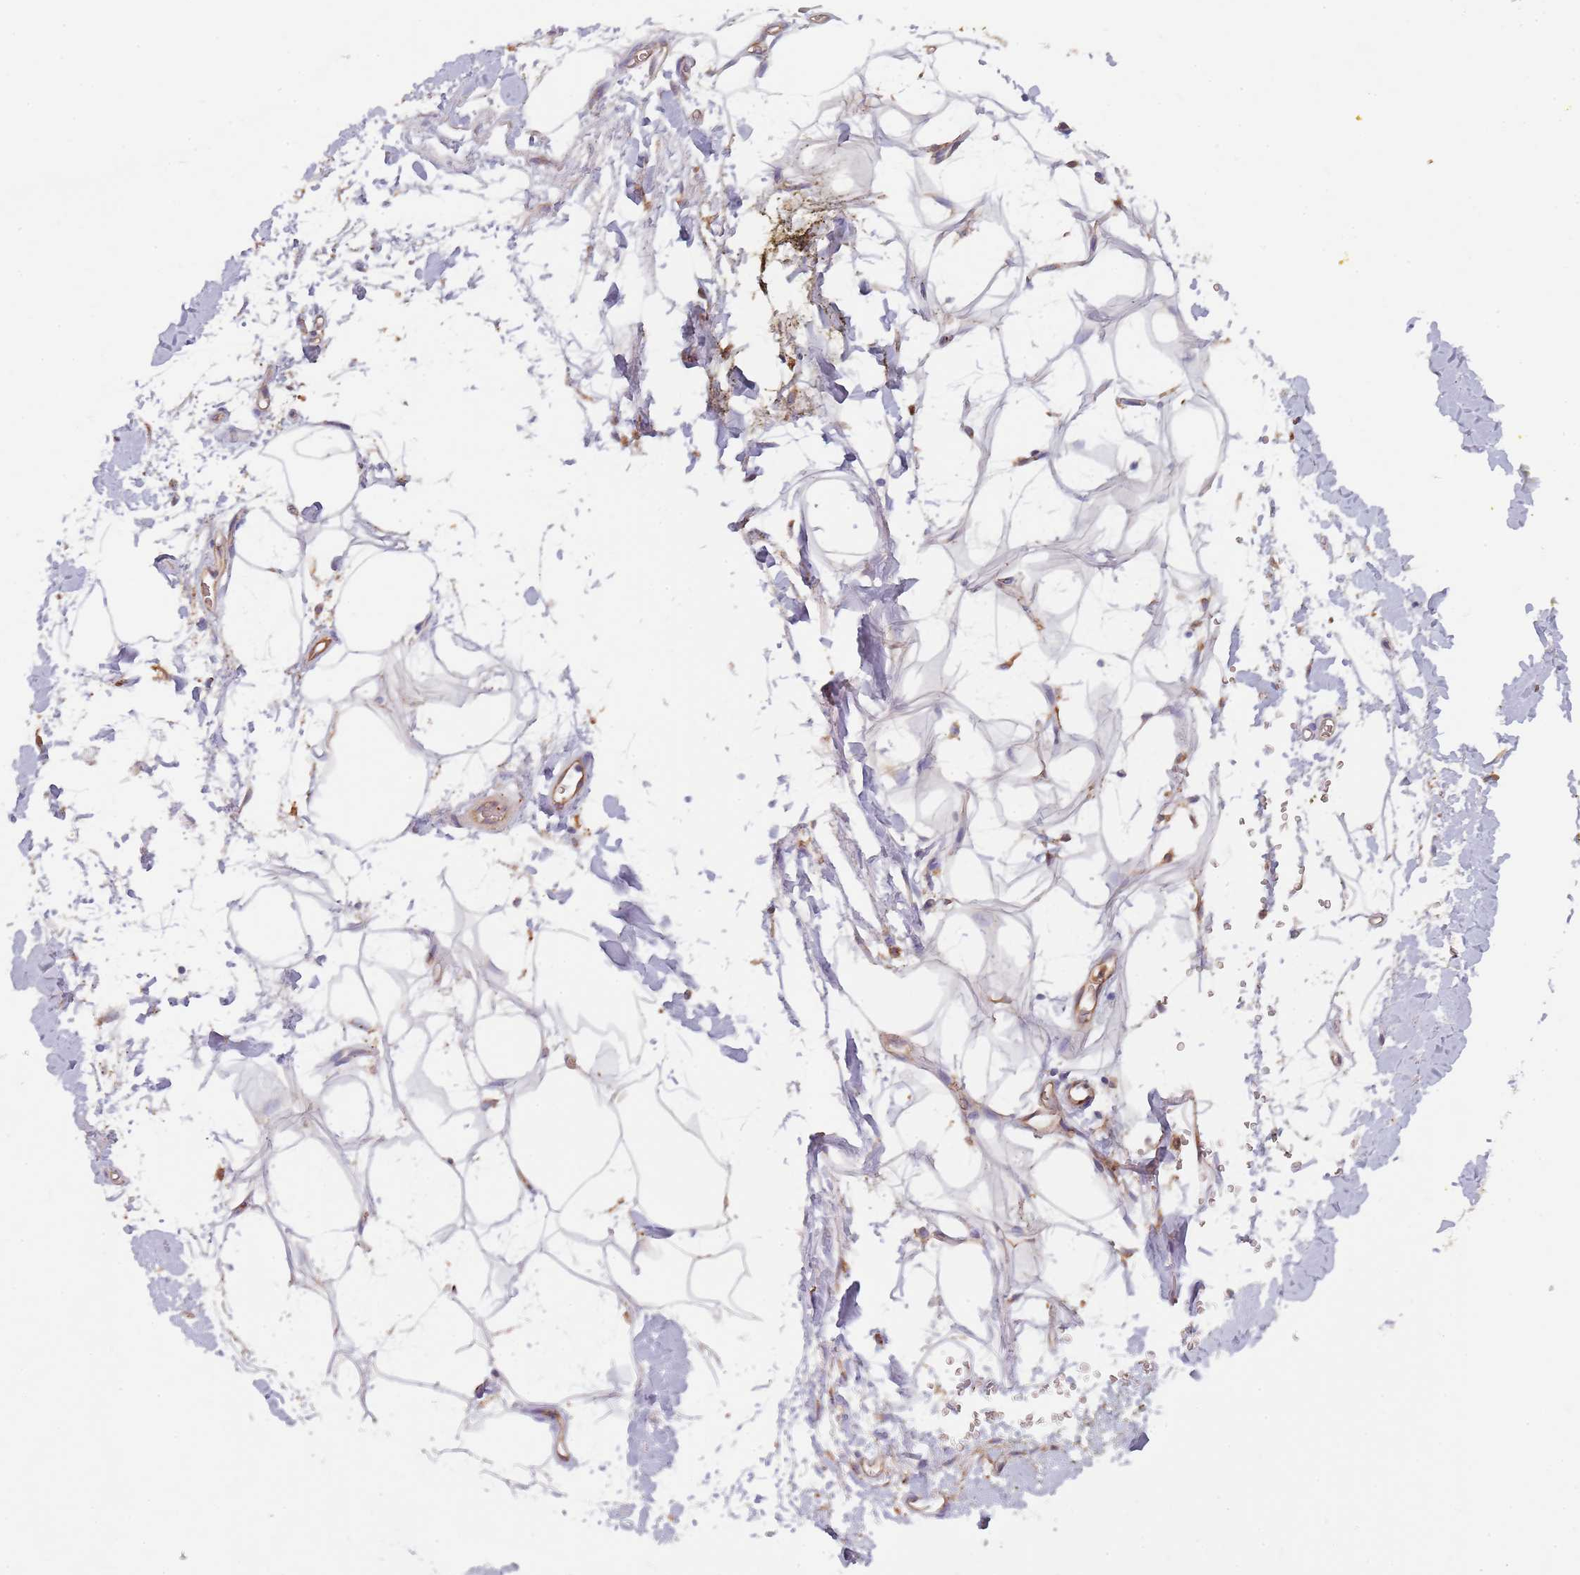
{"staining": {"intensity": "negative", "quantity": "none", "location": "none"}, "tissue": "adipose tissue", "cell_type": "Adipocytes", "image_type": "normal", "snomed": [{"axis": "morphology", "description": "Normal tissue, NOS"}, {"axis": "morphology", "description": "Adenocarcinoma, NOS"}, {"axis": "topography", "description": "Pancreas"}, {"axis": "topography", "description": "Peripheral nerve tissue"}], "caption": "A histopathology image of human adipose tissue is negative for staining in adipocytes.", "gene": "DCUN1D3", "patient": {"sex": "male", "age": 59}}